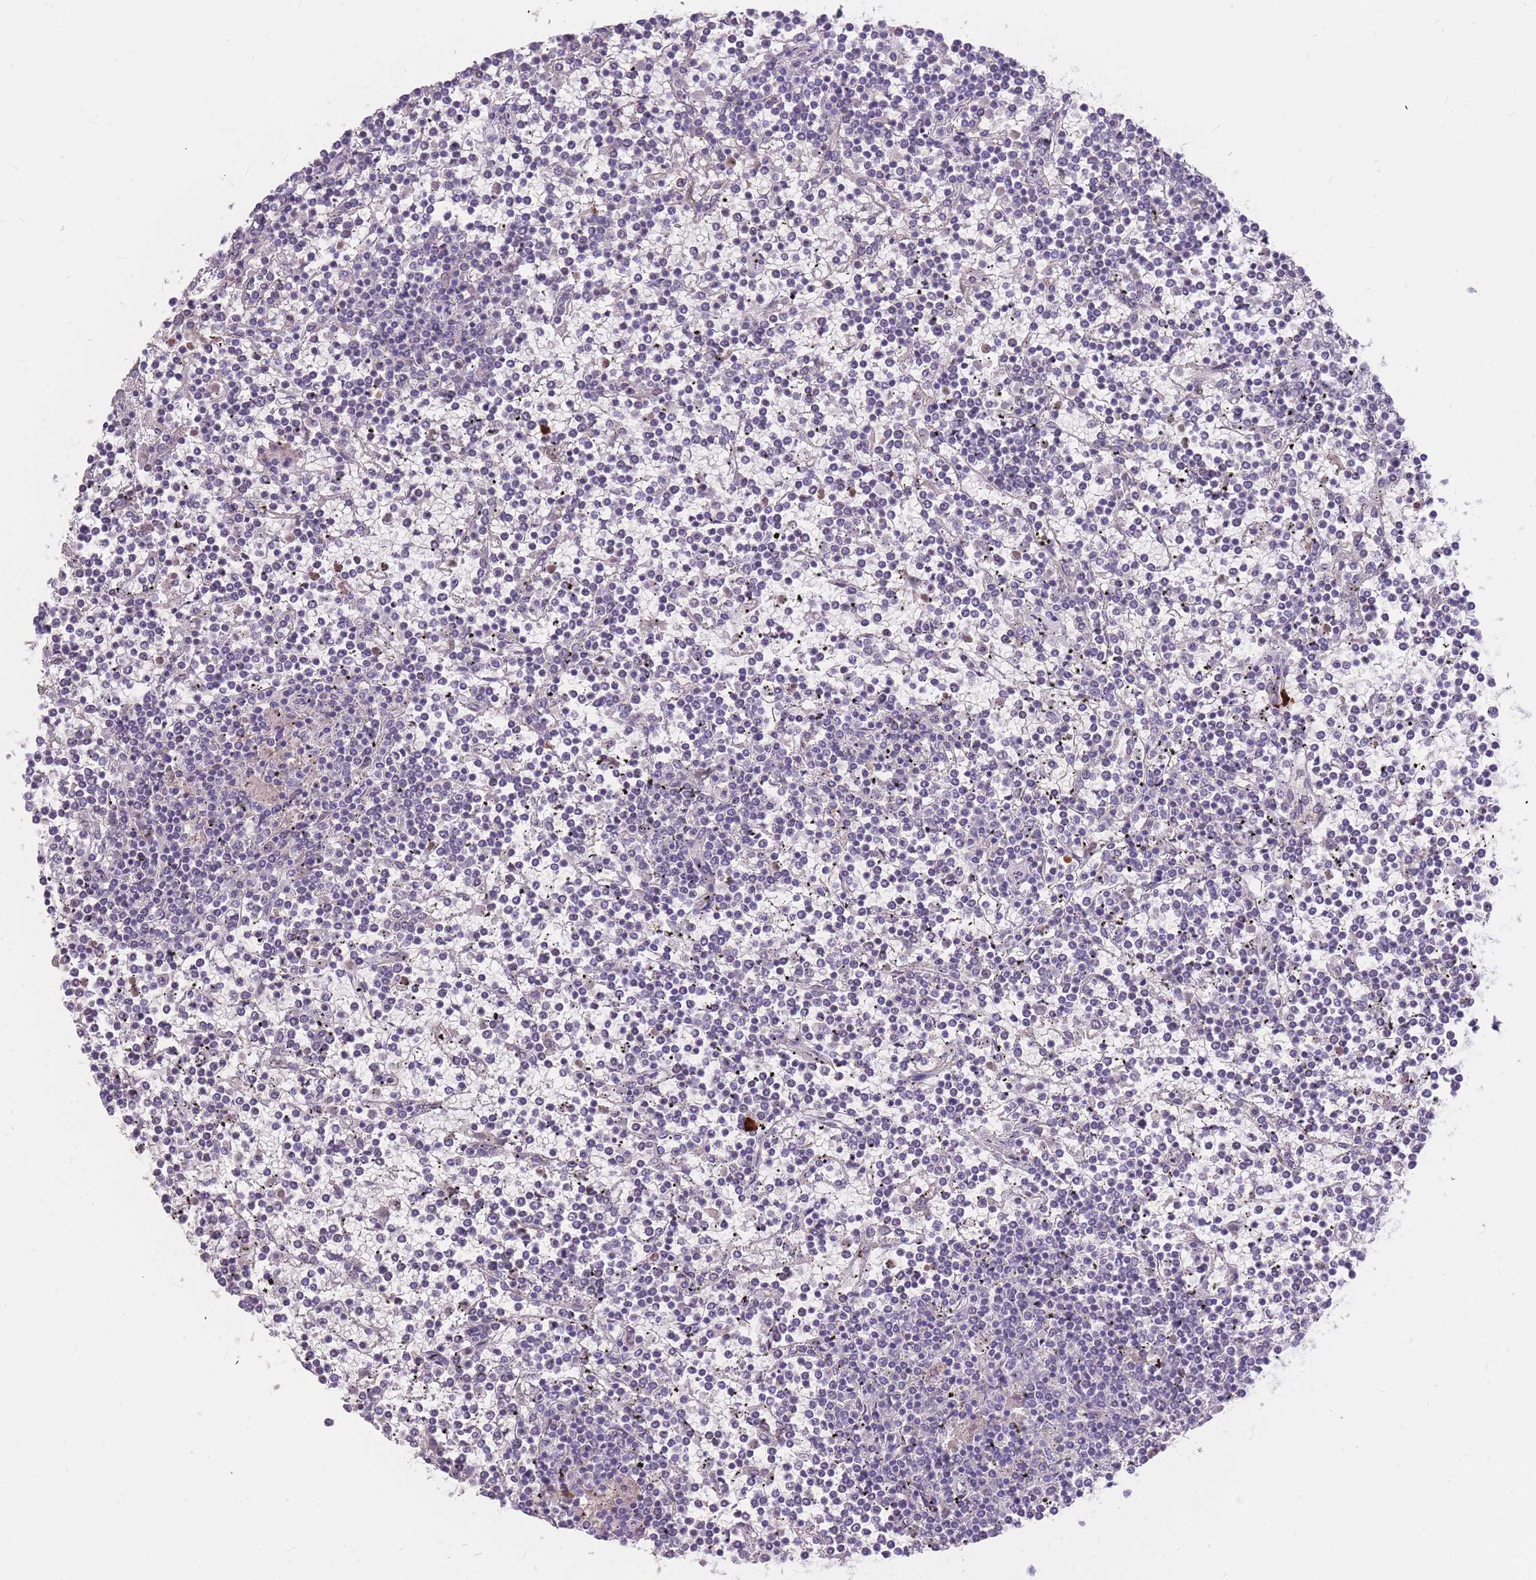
{"staining": {"intensity": "negative", "quantity": "none", "location": "none"}, "tissue": "lymphoma", "cell_type": "Tumor cells", "image_type": "cancer", "snomed": [{"axis": "morphology", "description": "Malignant lymphoma, non-Hodgkin's type, Low grade"}, {"axis": "topography", "description": "Spleen"}], "caption": "This is an immunohistochemistry micrograph of human lymphoma. There is no positivity in tumor cells.", "gene": "TPSD1", "patient": {"sex": "female", "age": 19}}